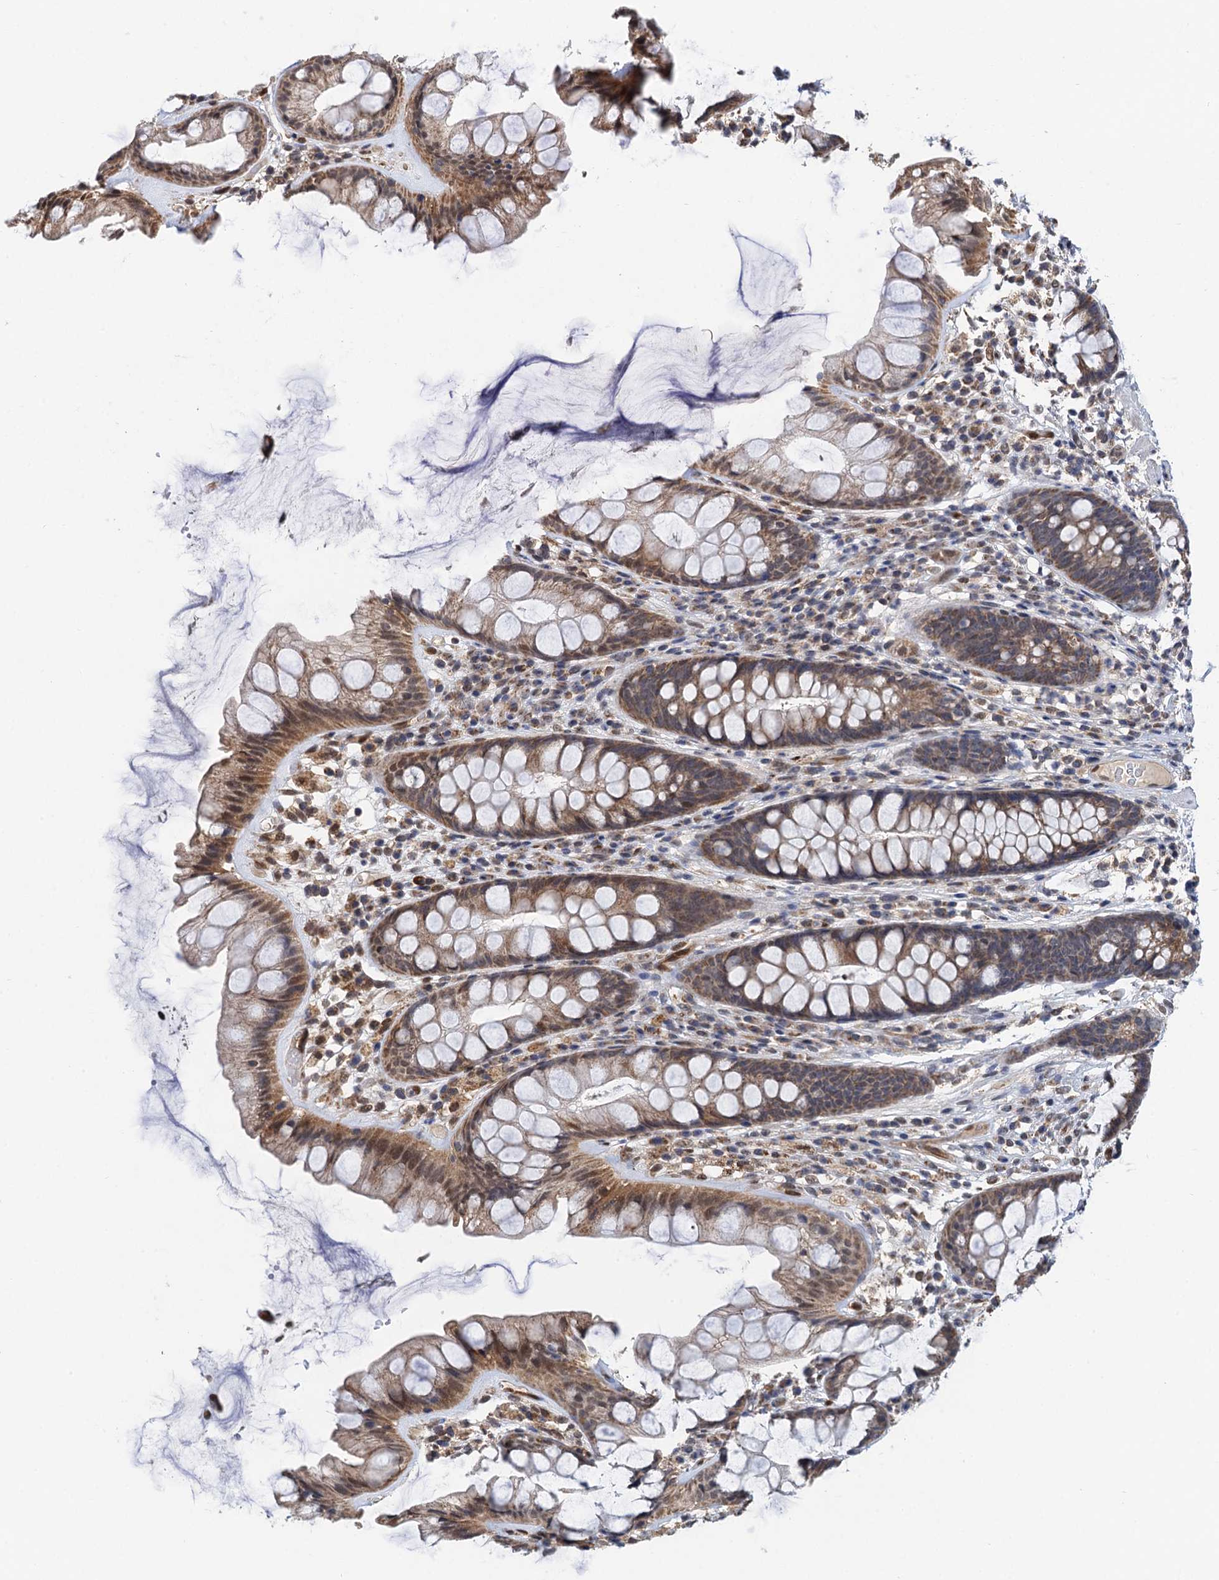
{"staining": {"intensity": "moderate", "quantity": ">75%", "location": "cytoplasmic/membranous"}, "tissue": "rectum", "cell_type": "Glandular cells", "image_type": "normal", "snomed": [{"axis": "morphology", "description": "Normal tissue, NOS"}, {"axis": "topography", "description": "Rectum"}], "caption": "Rectum stained for a protein shows moderate cytoplasmic/membranous positivity in glandular cells. The staining is performed using DAB (3,3'-diaminobenzidine) brown chromogen to label protein expression. The nuclei are counter-stained blue using hematoxylin.", "gene": "CMPK2", "patient": {"sex": "male", "age": 74}}